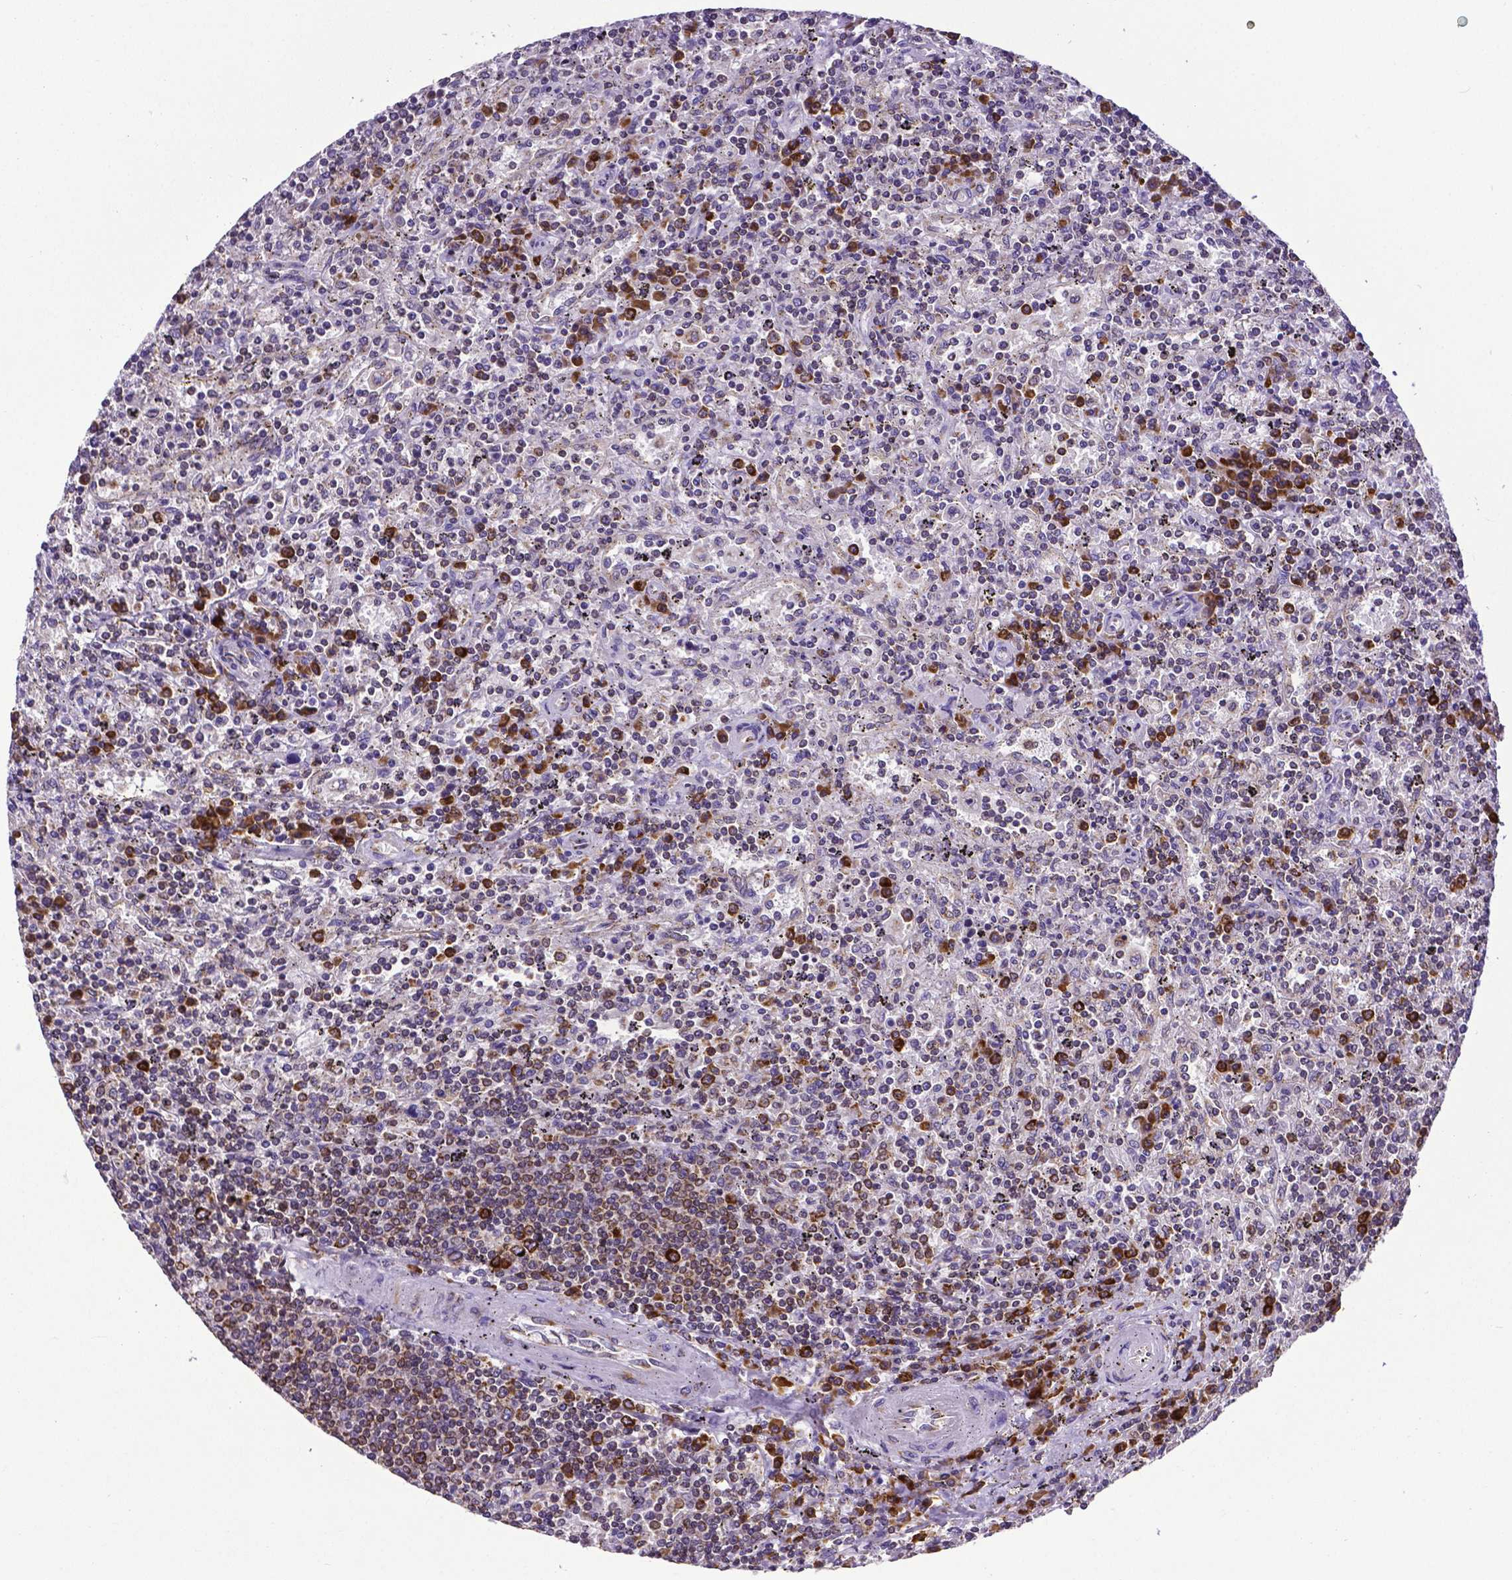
{"staining": {"intensity": "strong", "quantity": "<25%", "location": "cytoplasmic/membranous"}, "tissue": "lymphoma", "cell_type": "Tumor cells", "image_type": "cancer", "snomed": [{"axis": "morphology", "description": "Malignant lymphoma, non-Hodgkin's type, Low grade"}, {"axis": "topography", "description": "Spleen"}], "caption": "Protein staining displays strong cytoplasmic/membranous staining in approximately <25% of tumor cells in lymphoma. The staining is performed using DAB (3,3'-diaminobenzidine) brown chromogen to label protein expression. The nuclei are counter-stained blue using hematoxylin.", "gene": "MTDH", "patient": {"sex": "male", "age": 62}}